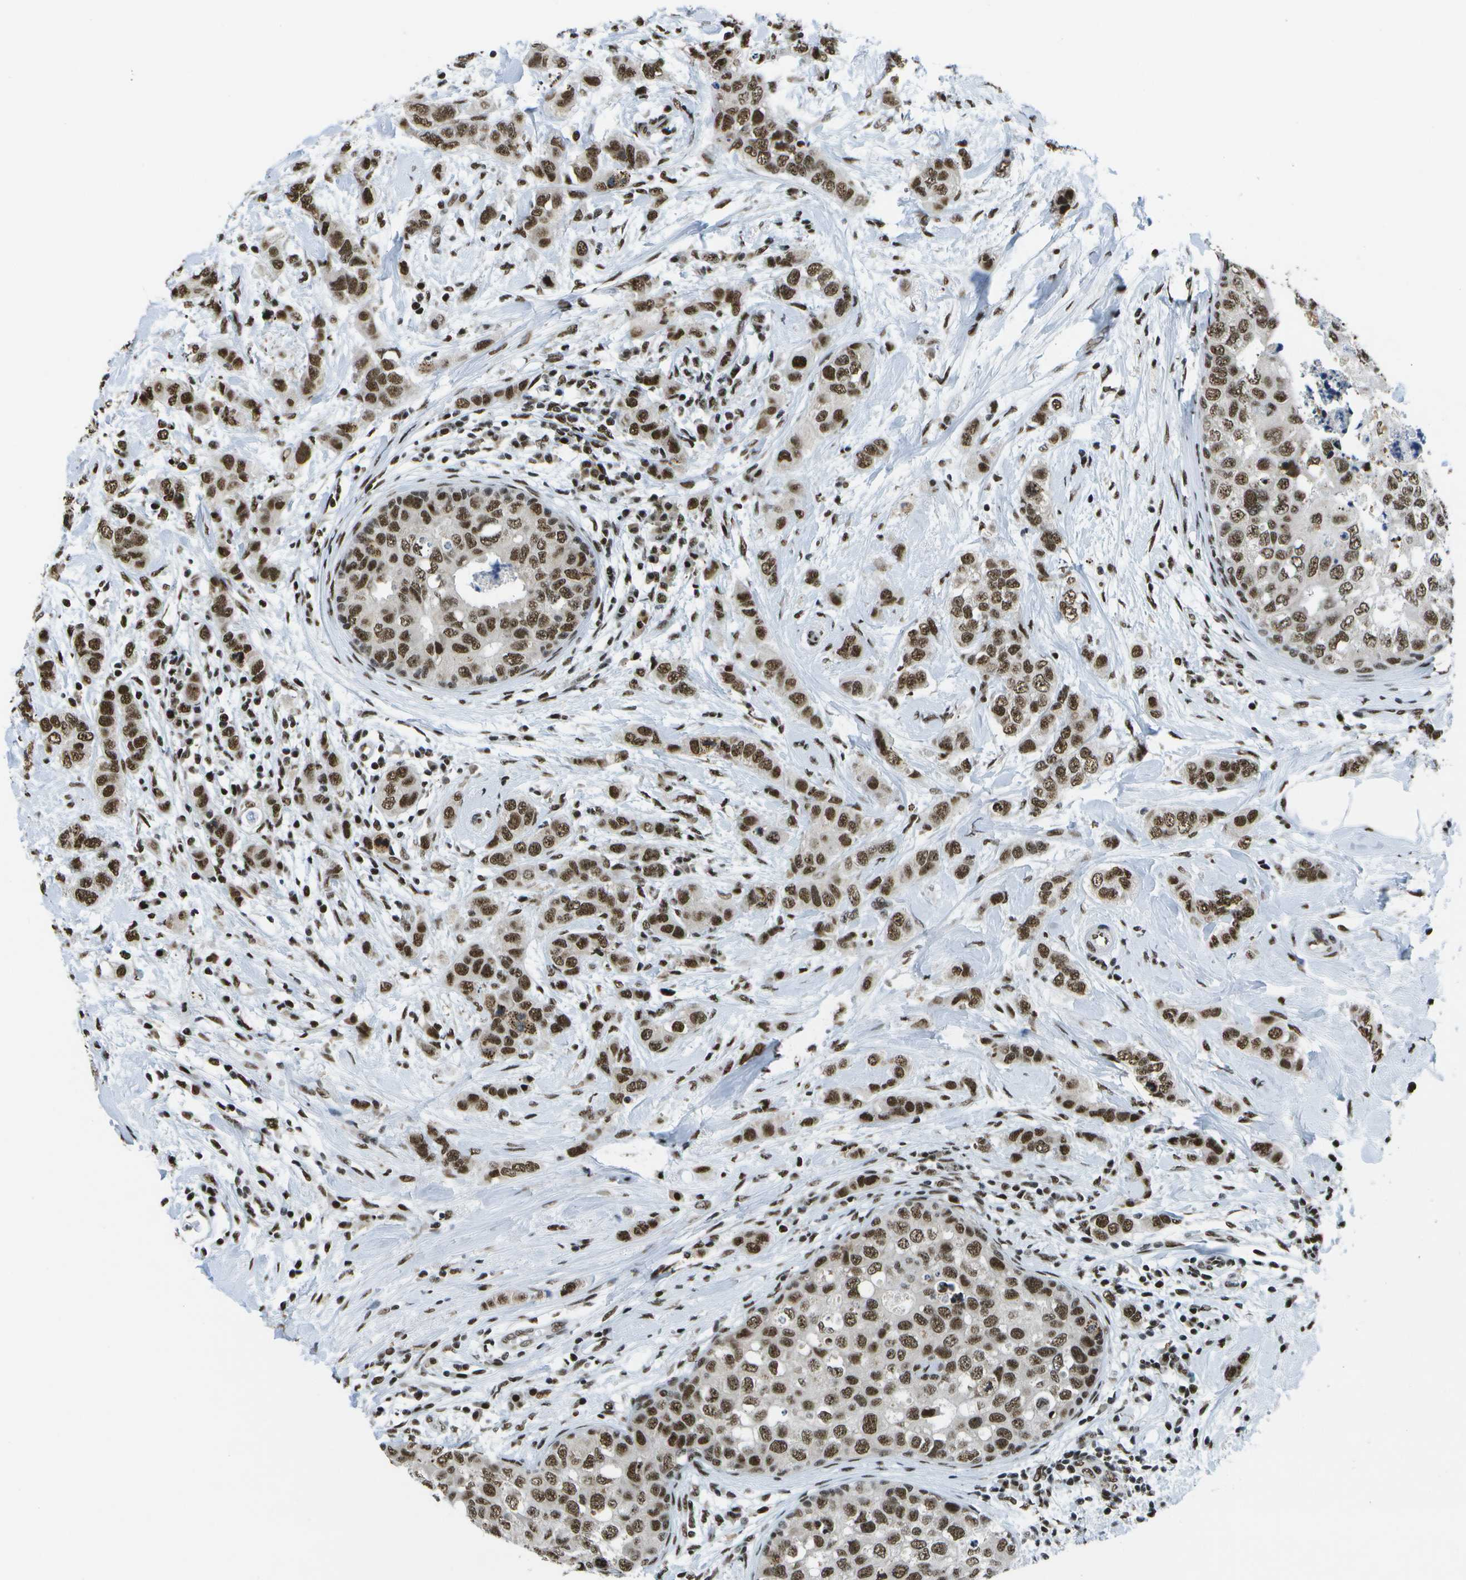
{"staining": {"intensity": "strong", "quantity": ">75%", "location": "nuclear"}, "tissue": "breast cancer", "cell_type": "Tumor cells", "image_type": "cancer", "snomed": [{"axis": "morphology", "description": "Duct carcinoma"}, {"axis": "topography", "description": "Breast"}], "caption": "Strong nuclear expression for a protein is present in approximately >75% of tumor cells of breast cancer (infiltrating ductal carcinoma) using immunohistochemistry (IHC).", "gene": "NSRP1", "patient": {"sex": "female", "age": 50}}